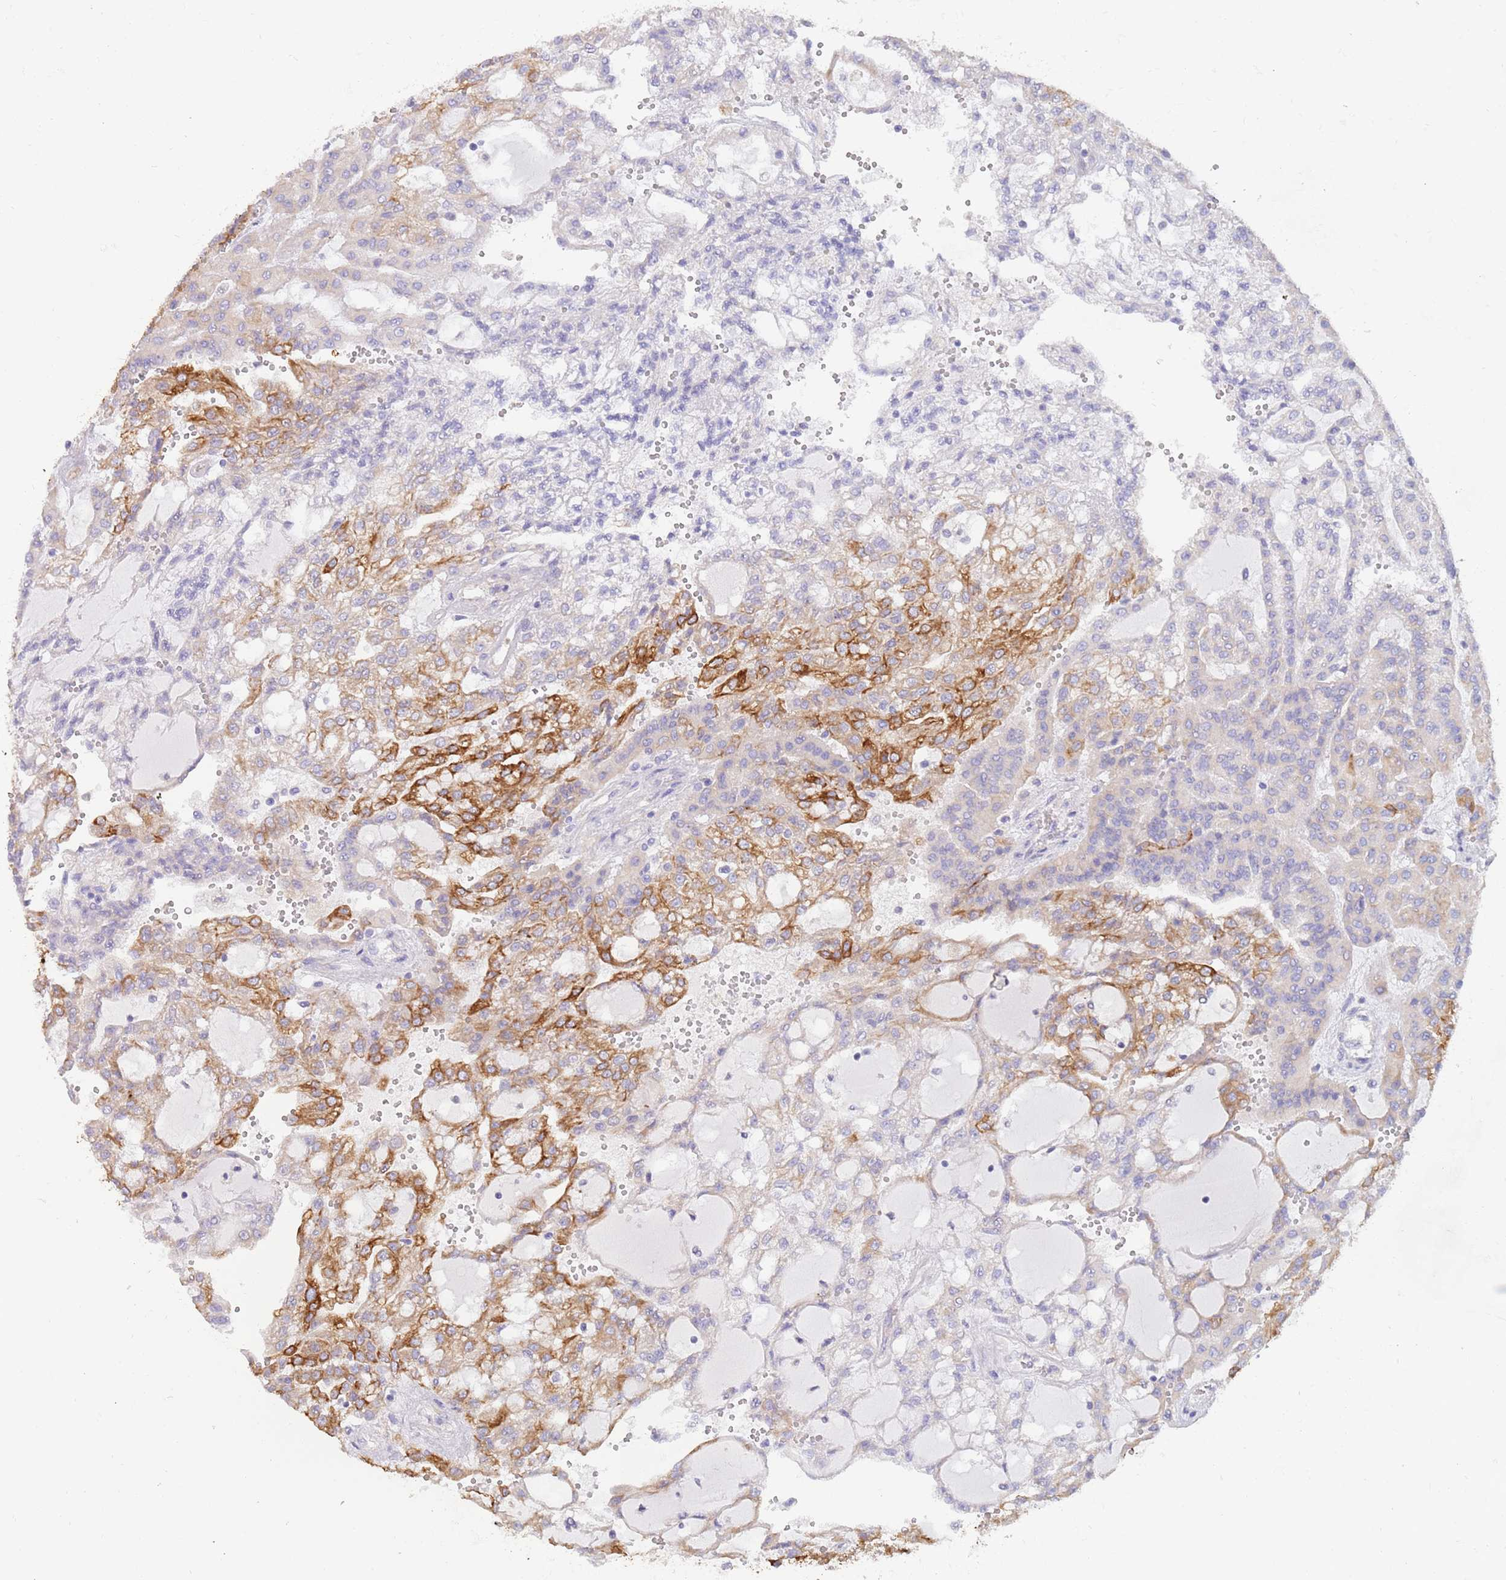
{"staining": {"intensity": "moderate", "quantity": "25%-75%", "location": "cytoplasmic/membranous"}, "tissue": "renal cancer", "cell_type": "Tumor cells", "image_type": "cancer", "snomed": [{"axis": "morphology", "description": "Adenocarcinoma, NOS"}, {"axis": "topography", "description": "Kidney"}], "caption": "Tumor cells display medium levels of moderate cytoplasmic/membranous staining in approximately 25%-75% of cells in human renal cancer (adenocarcinoma).", "gene": "CCDC149", "patient": {"sex": "male", "age": 63}}